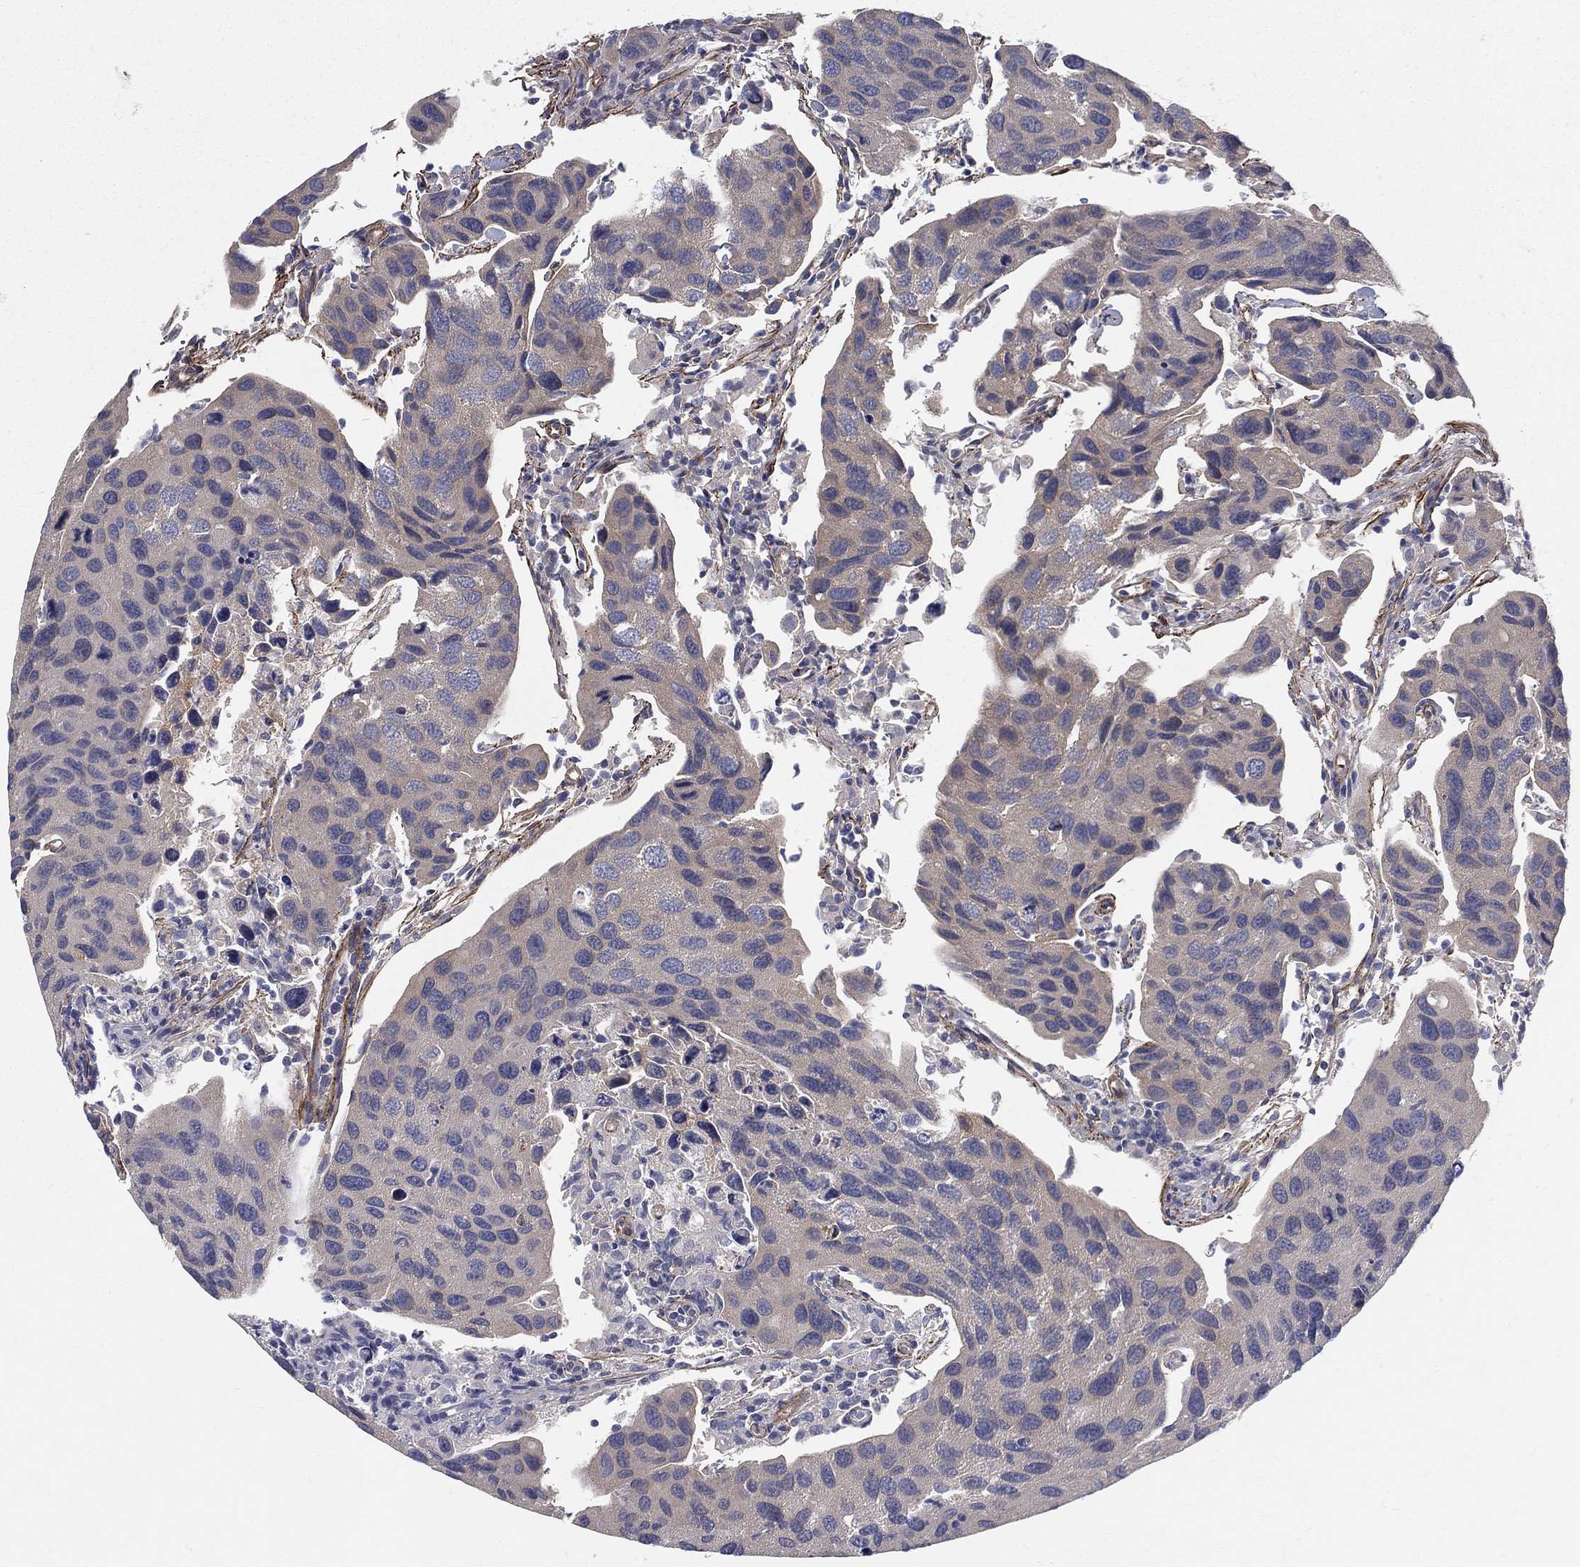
{"staining": {"intensity": "moderate", "quantity": "25%-75%", "location": "cytoplasmic/membranous"}, "tissue": "urothelial cancer", "cell_type": "Tumor cells", "image_type": "cancer", "snomed": [{"axis": "morphology", "description": "Urothelial carcinoma, High grade"}, {"axis": "topography", "description": "Urinary bladder"}], "caption": "A brown stain highlights moderate cytoplasmic/membranous positivity of a protein in urothelial cancer tumor cells. (Brightfield microscopy of DAB IHC at high magnification).", "gene": "POMZP3", "patient": {"sex": "male", "age": 79}}